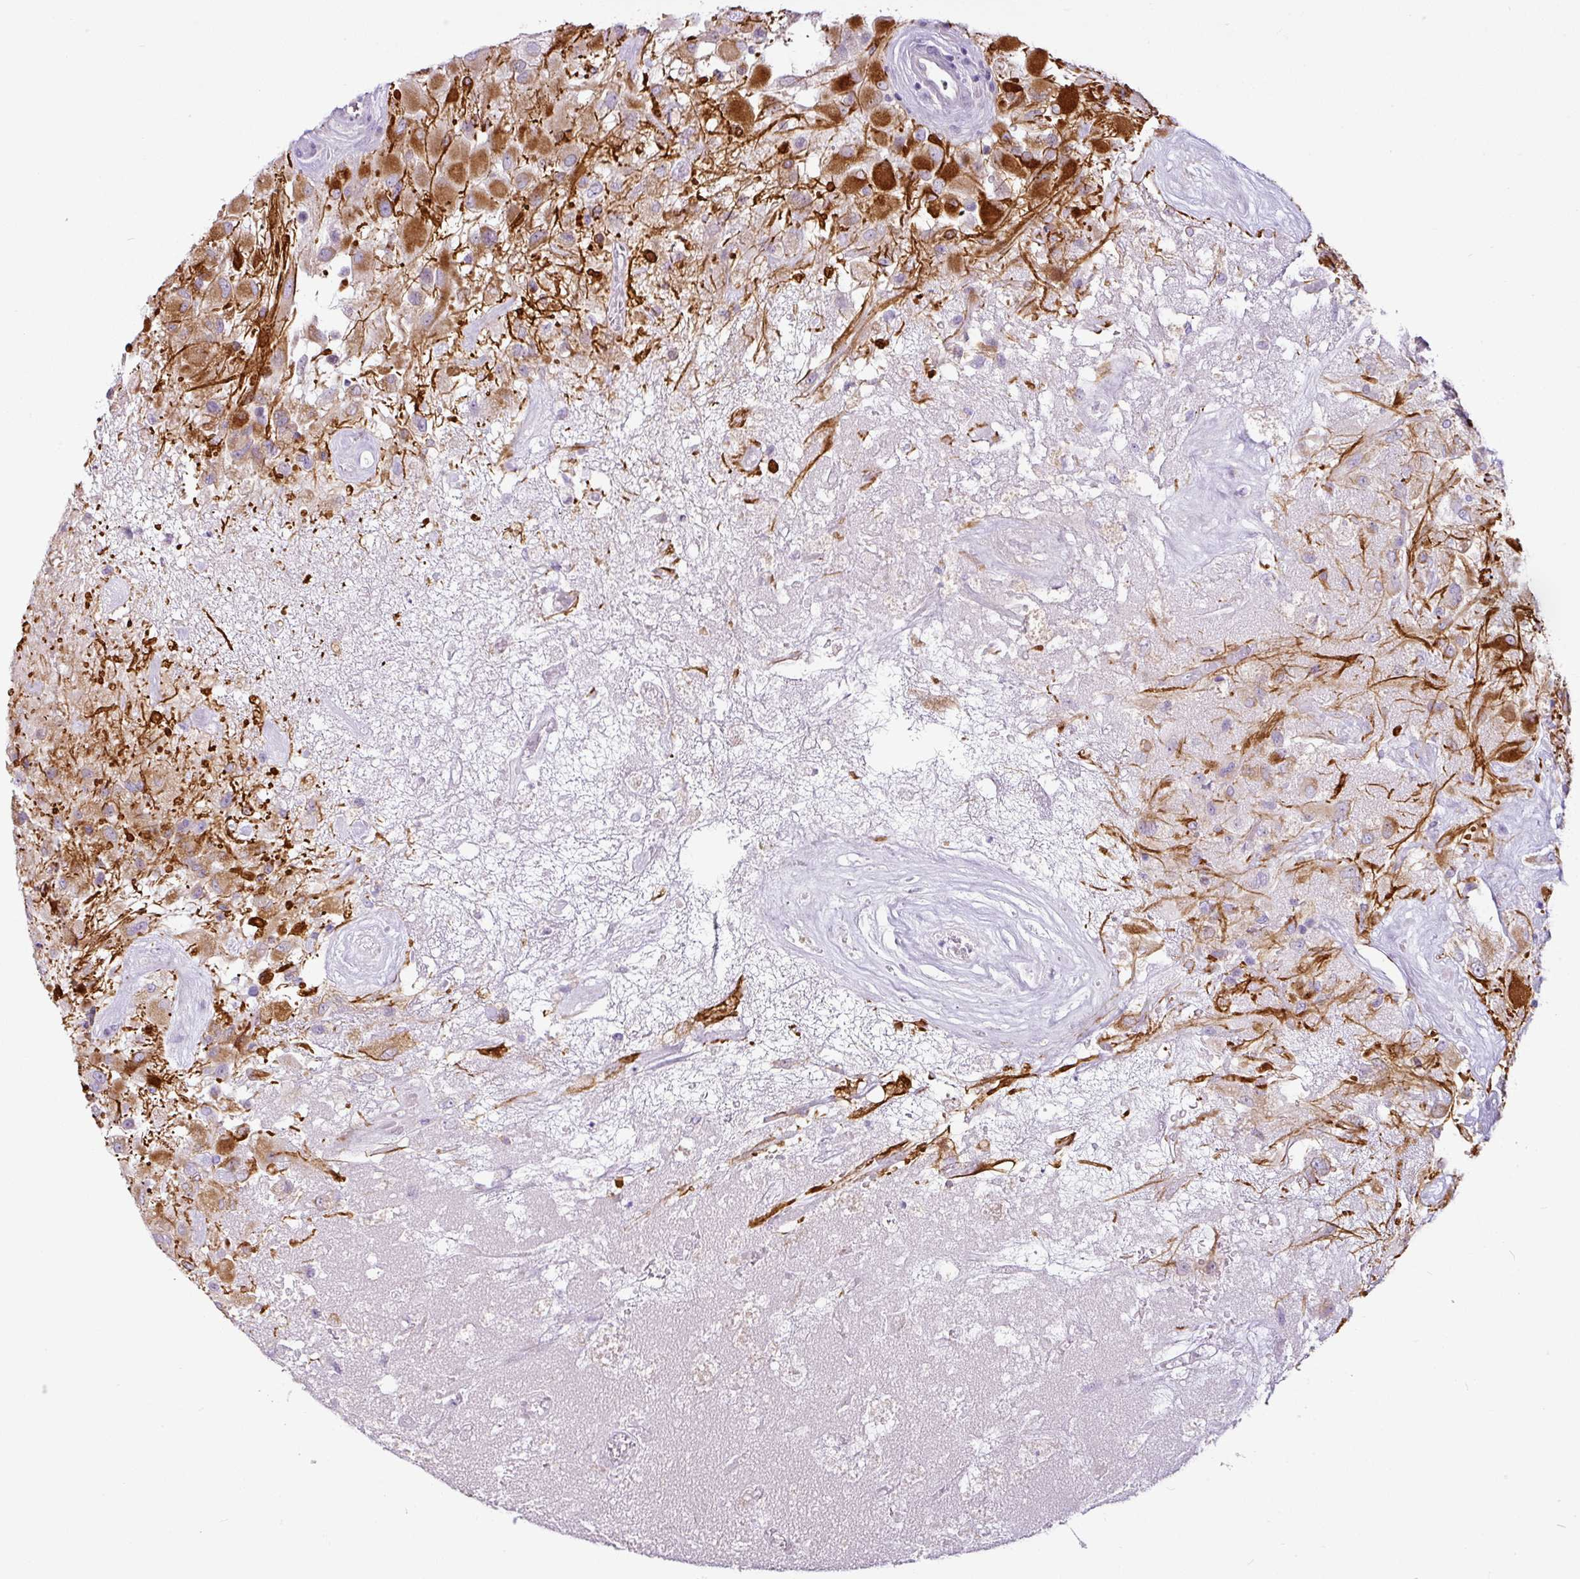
{"staining": {"intensity": "strong", "quantity": "<25%", "location": "cytoplasmic/membranous"}, "tissue": "glioma", "cell_type": "Tumor cells", "image_type": "cancer", "snomed": [{"axis": "morphology", "description": "Glioma, malignant, High grade"}, {"axis": "topography", "description": "Brain"}], "caption": "Immunohistochemistry of human high-grade glioma (malignant) exhibits medium levels of strong cytoplasmic/membranous positivity in approximately <25% of tumor cells.", "gene": "HMCN2", "patient": {"sex": "female", "age": 67}}